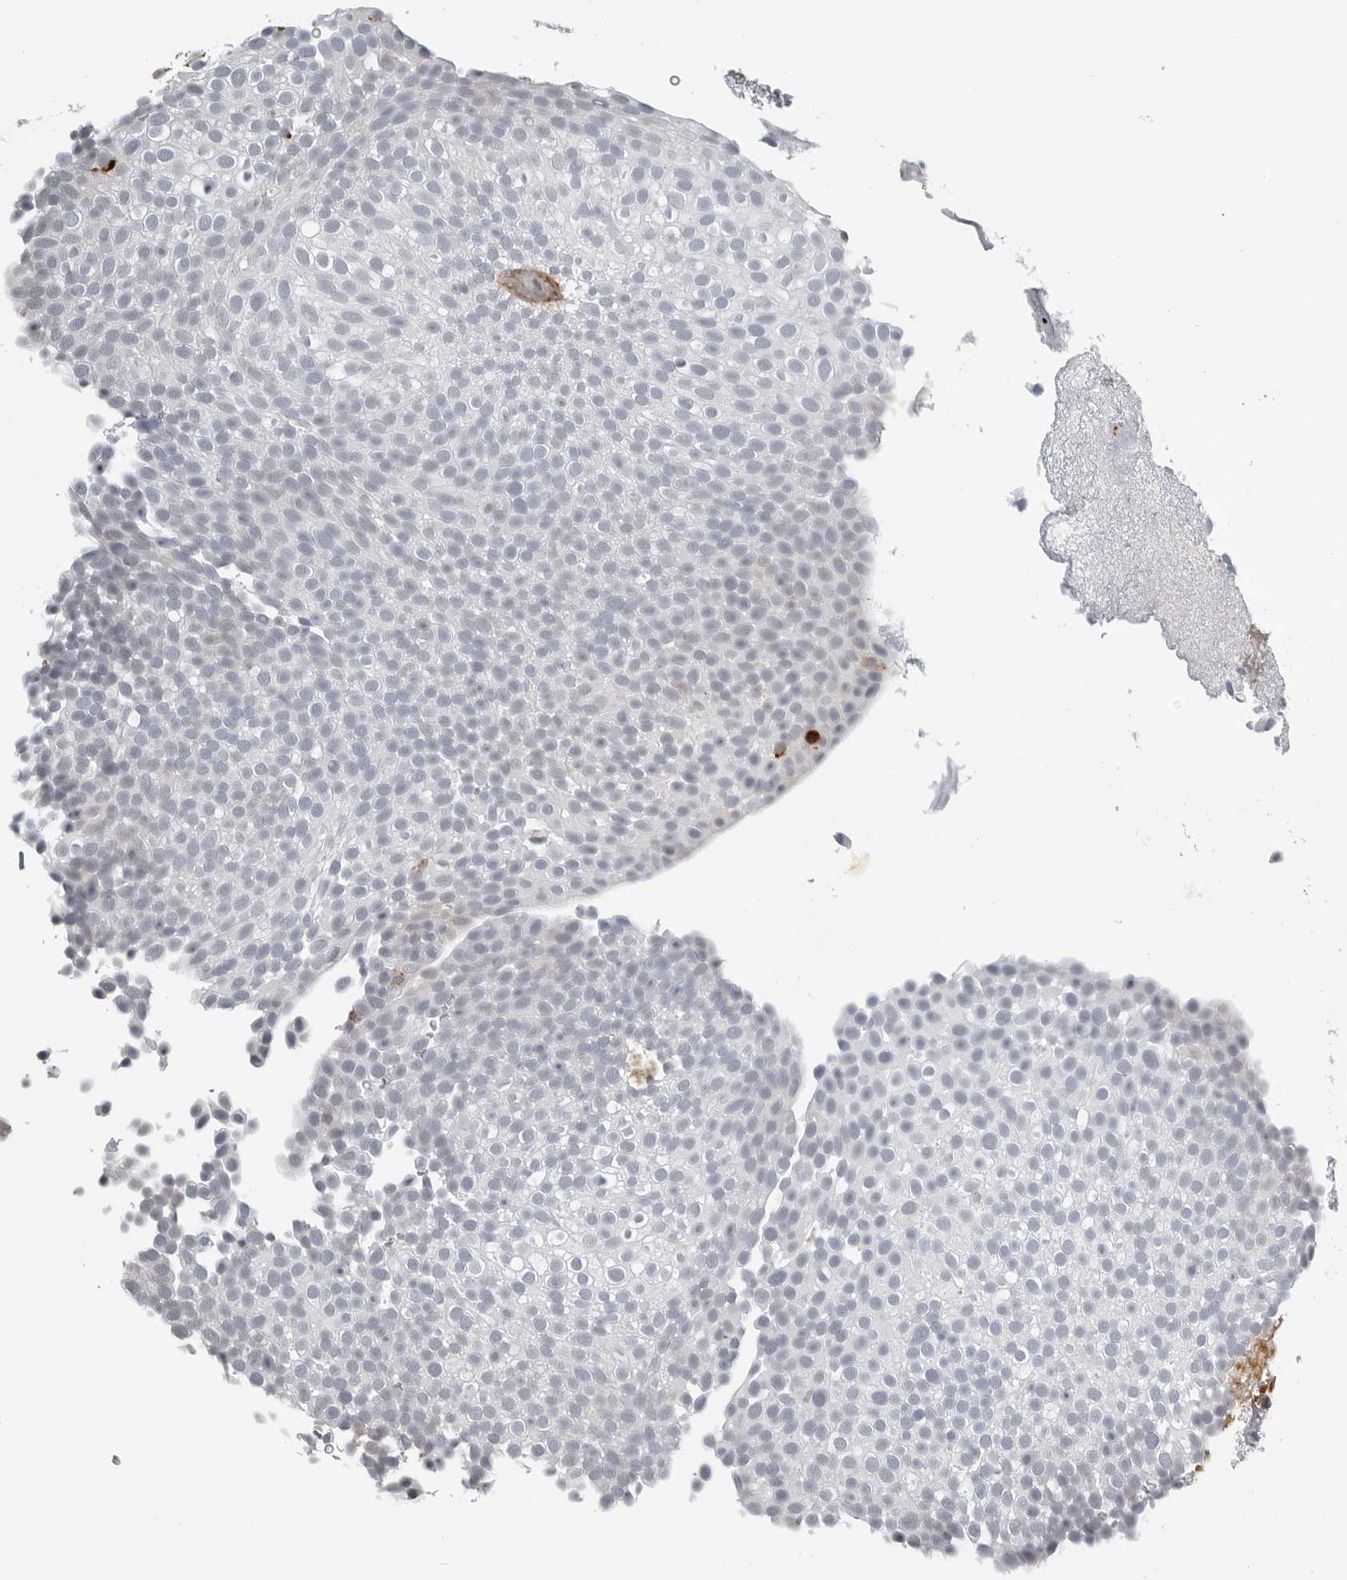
{"staining": {"intensity": "negative", "quantity": "none", "location": "none"}, "tissue": "urothelial cancer", "cell_type": "Tumor cells", "image_type": "cancer", "snomed": [{"axis": "morphology", "description": "Urothelial carcinoma, Low grade"}, {"axis": "topography", "description": "Urinary bladder"}], "caption": "A high-resolution micrograph shows immunohistochemistry (IHC) staining of low-grade urothelial carcinoma, which displays no significant expression in tumor cells.", "gene": "CXCR5", "patient": {"sex": "male", "age": 78}}